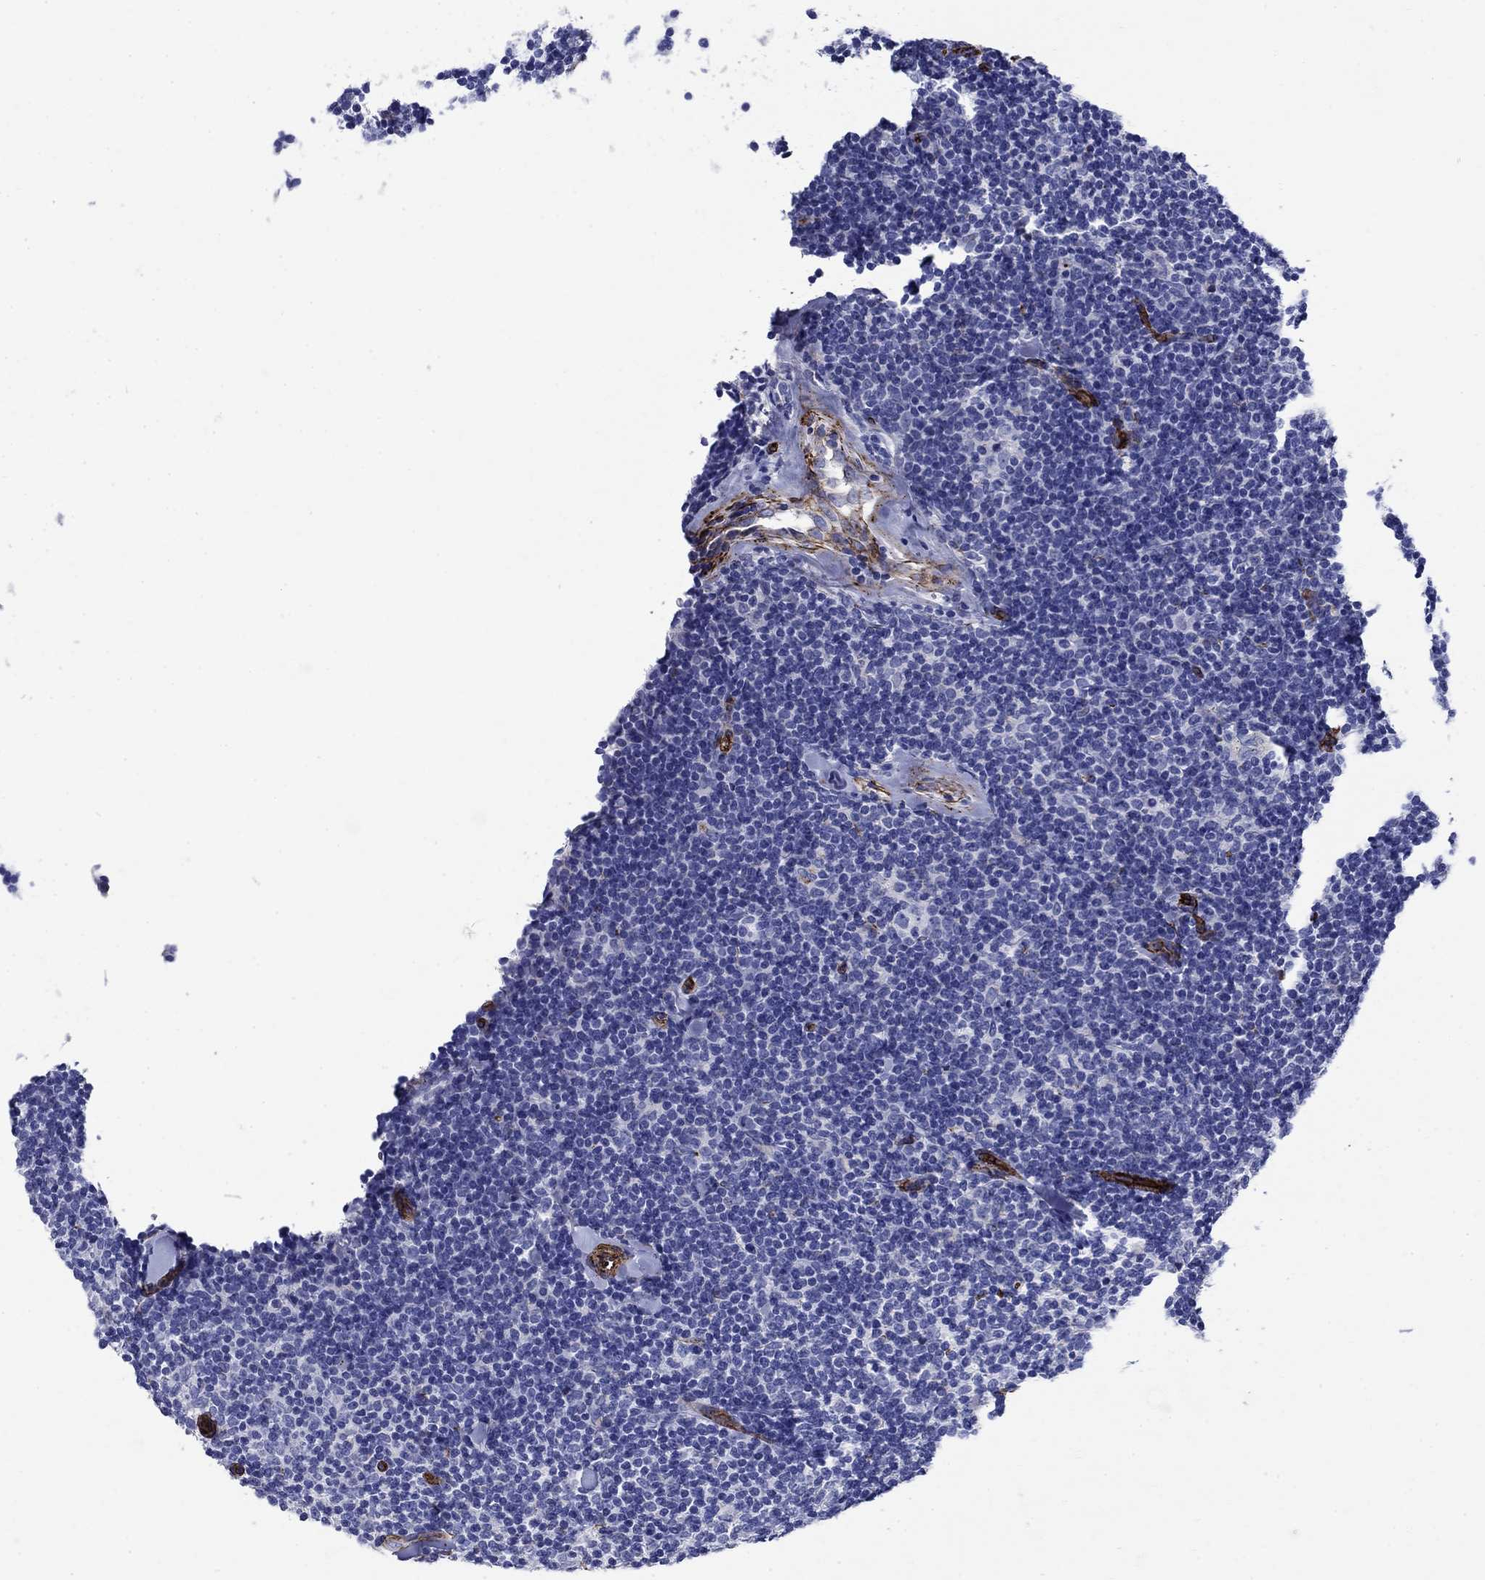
{"staining": {"intensity": "negative", "quantity": "none", "location": "none"}, "tissue": "lymphoma", "cell_type": "Tumor cells", "image_type": "cancer", "snomed": [{"axis": "morphology", "description": "Malignant lymphoma, non-Hodgkin's type, Low grade"}, {"axis": "topography", "description": "Lymph node"}], "caption": "Lymphoma was stained to show a protein in brown. There is no significant staining in tumor cells.", "gene": "VTN", "patient": {"sex": "female", "age": 56}}